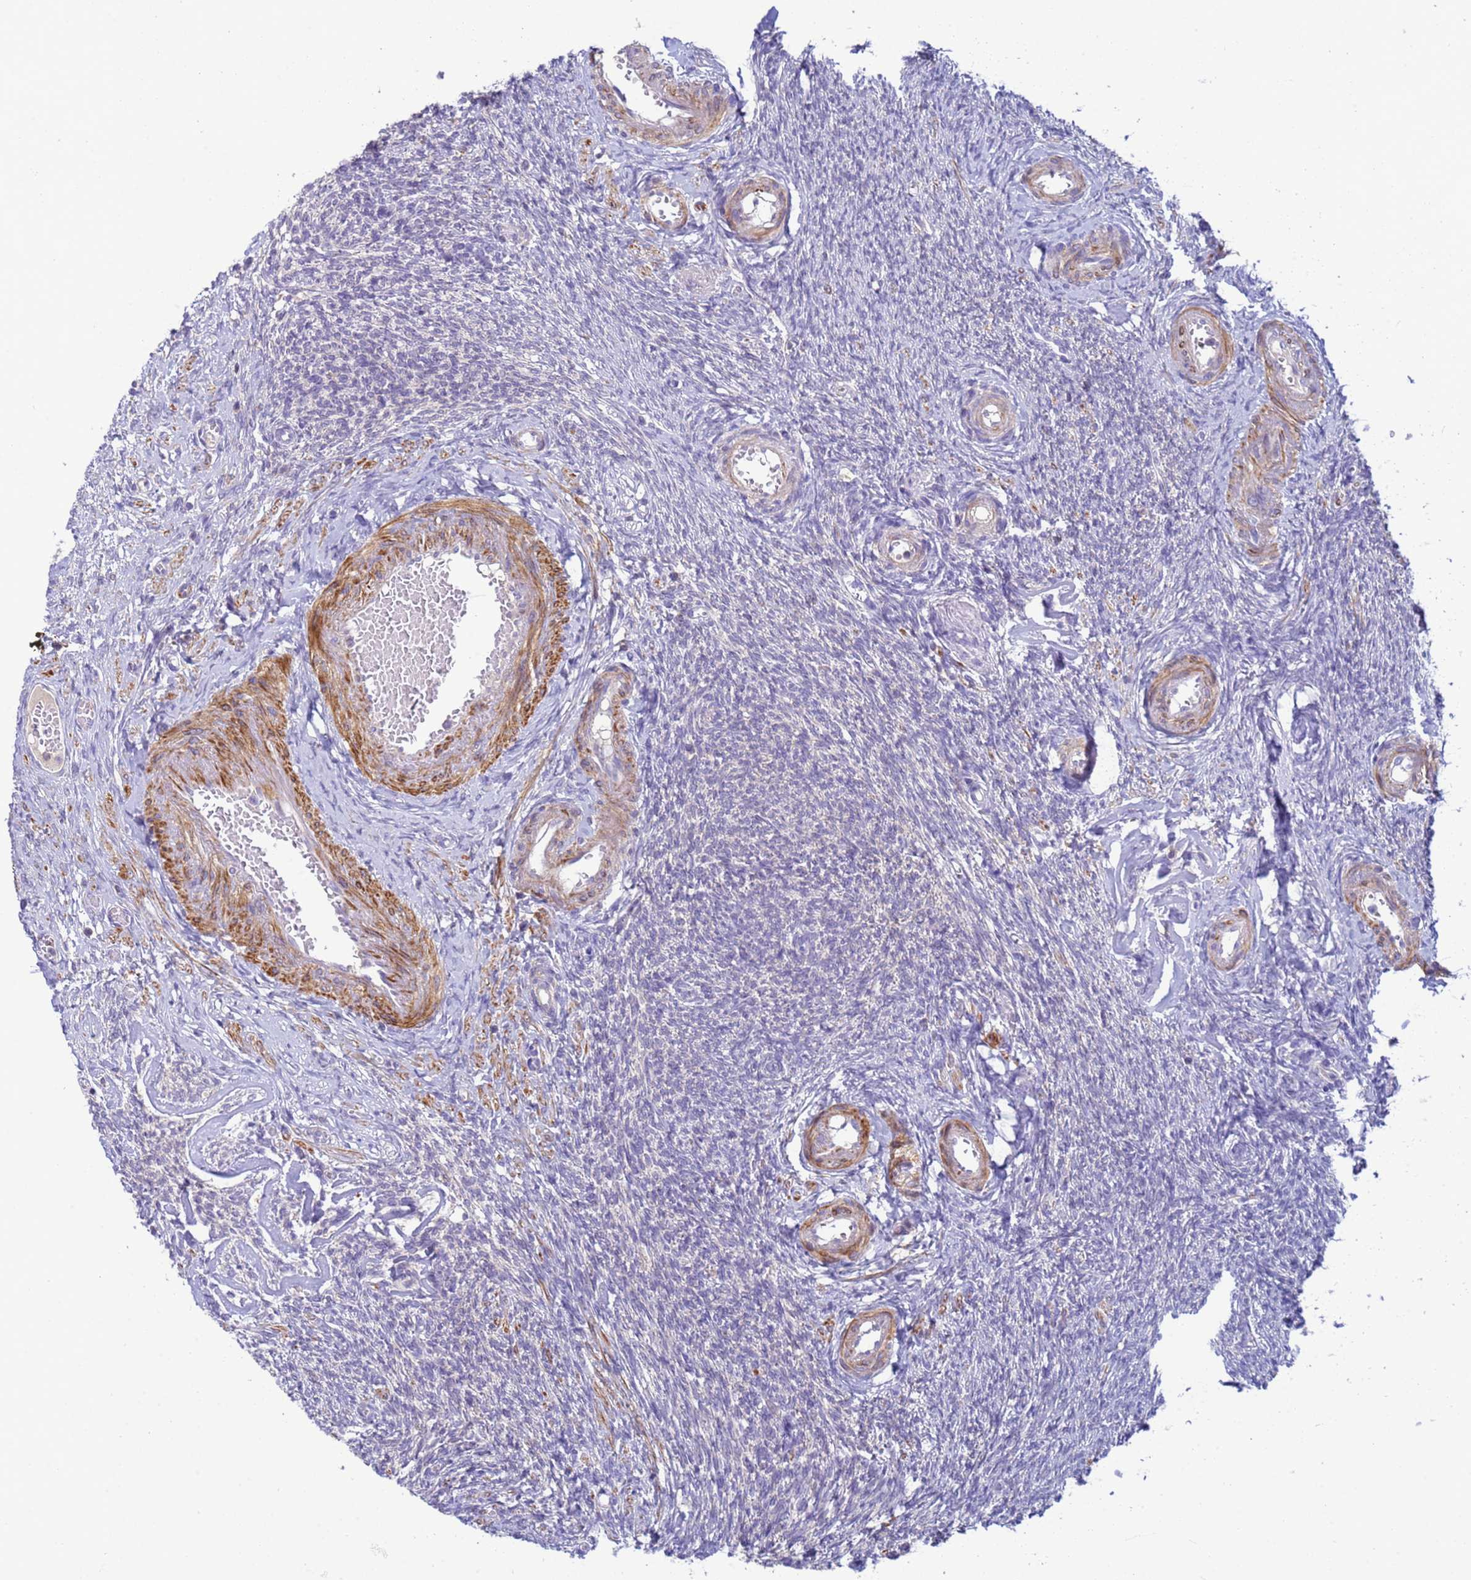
{"staining": {"intensity": "negative", "quantity": "none", "location": "none"}, "tissue": "ovary", "cell_type": "Ovarian stroma cells", "image_type": "normal", "snomed": [{"axis": "morphology", "description": "Normal tissue, NOS"}, {"axis": "topography", "description": "Ovary"}], "caption": "Immunohistochemical staining of benign human ovary demonstrates no significant expression in ovarian stroma cells.", "gene": "KLHL13", "patient": {"sex": "female", "age": 44}}